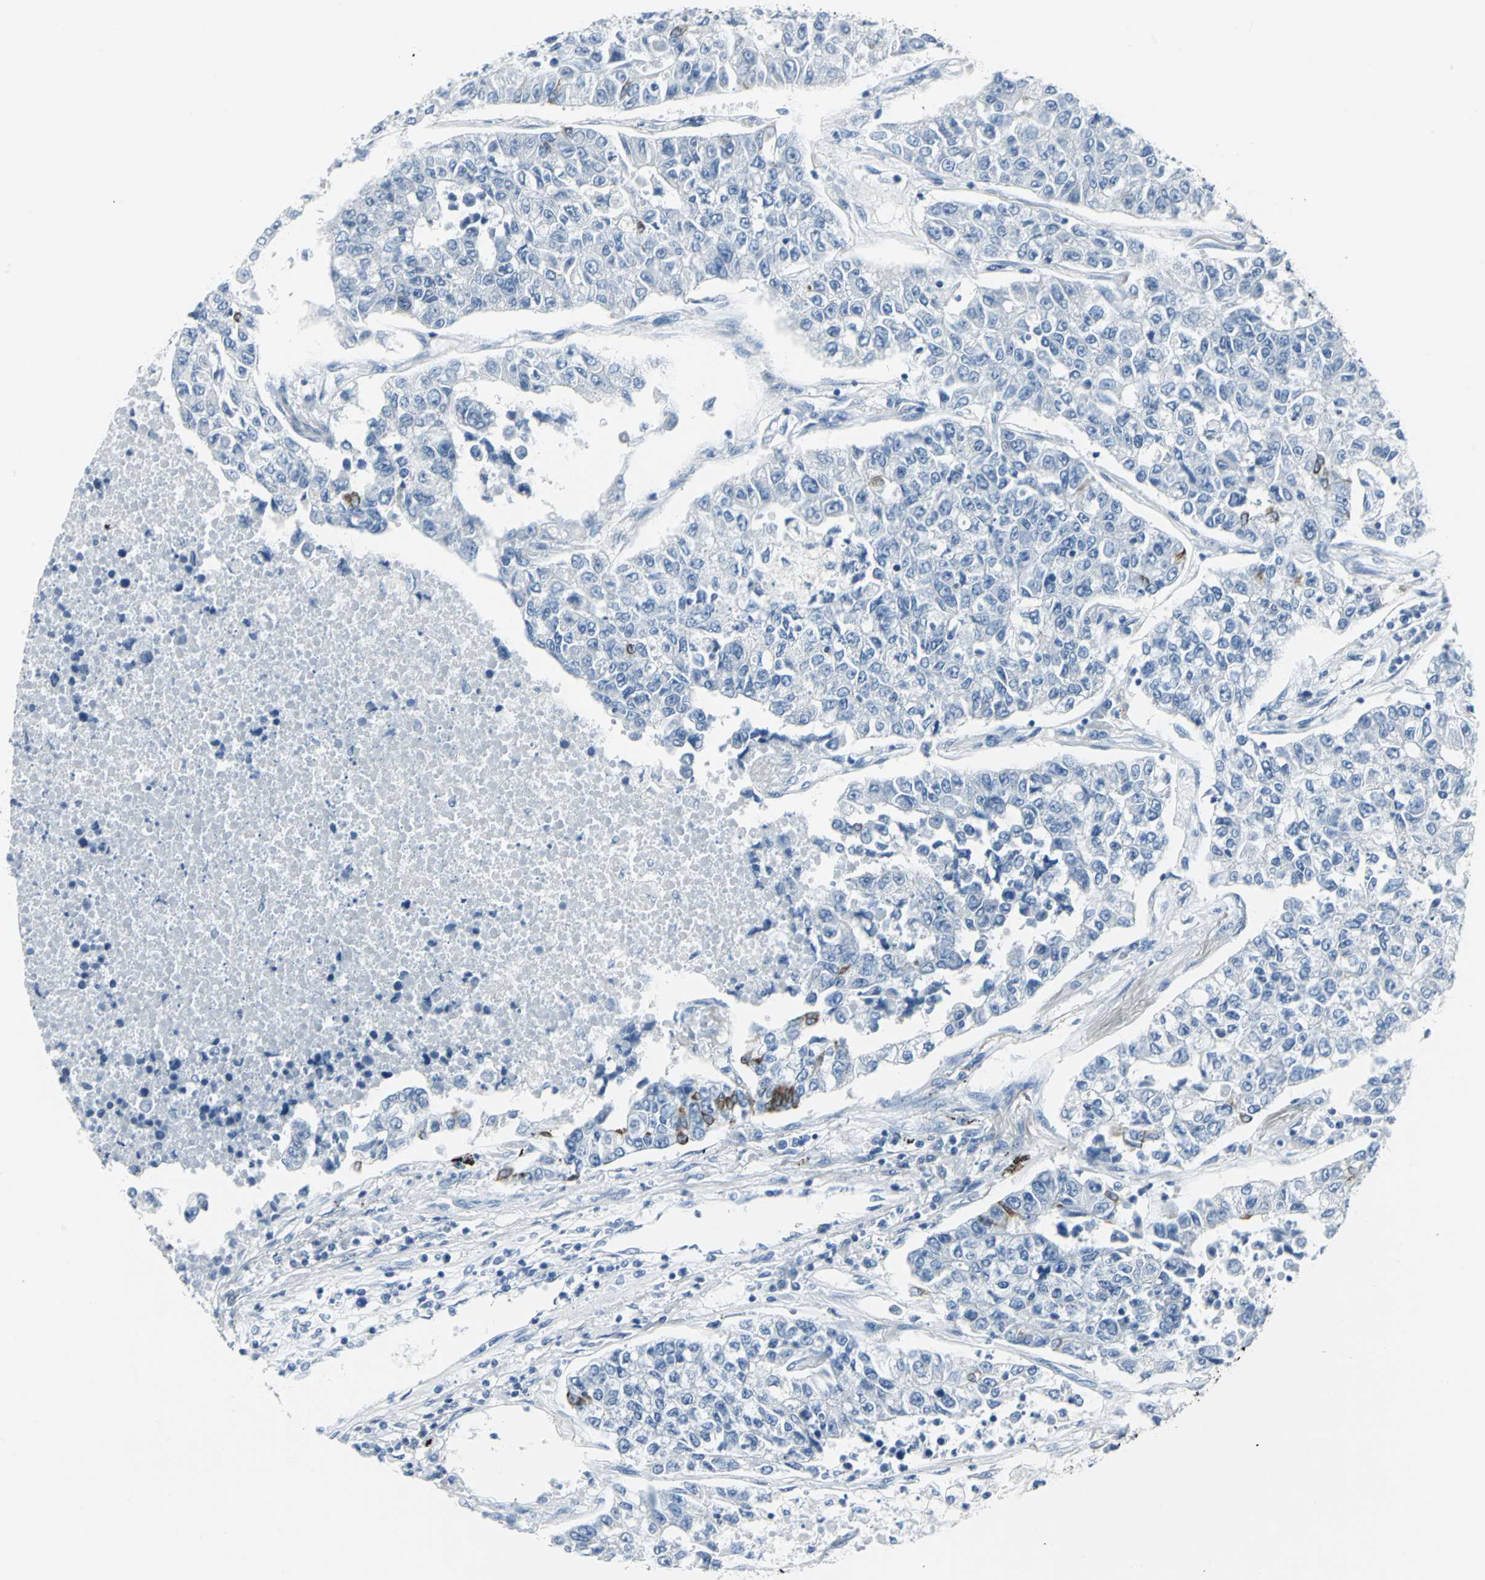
{"staining": {"intensity": "moderate", "quantity": "<25%", "location": "cytoplasmic/membranous"}, "tissue": "lung cancer", "cell_type": "Tumor cells", "image_type": "cancer", "snomed": [{"axis": "morphology", "description": "Adenocarcinoma, NOS"}, {"axis": "topography", "description": "Lung"}], "caption": "Tumor cells exhibit low levels of moderate cytoplasmic/membranous expression in approximately <25% of cells in human adenocarcinoma (lung). (IHC, brightfield microscopy, high magnification).", "gene": "CYB5A", "patient": {"sex": "male", "age": 49}}